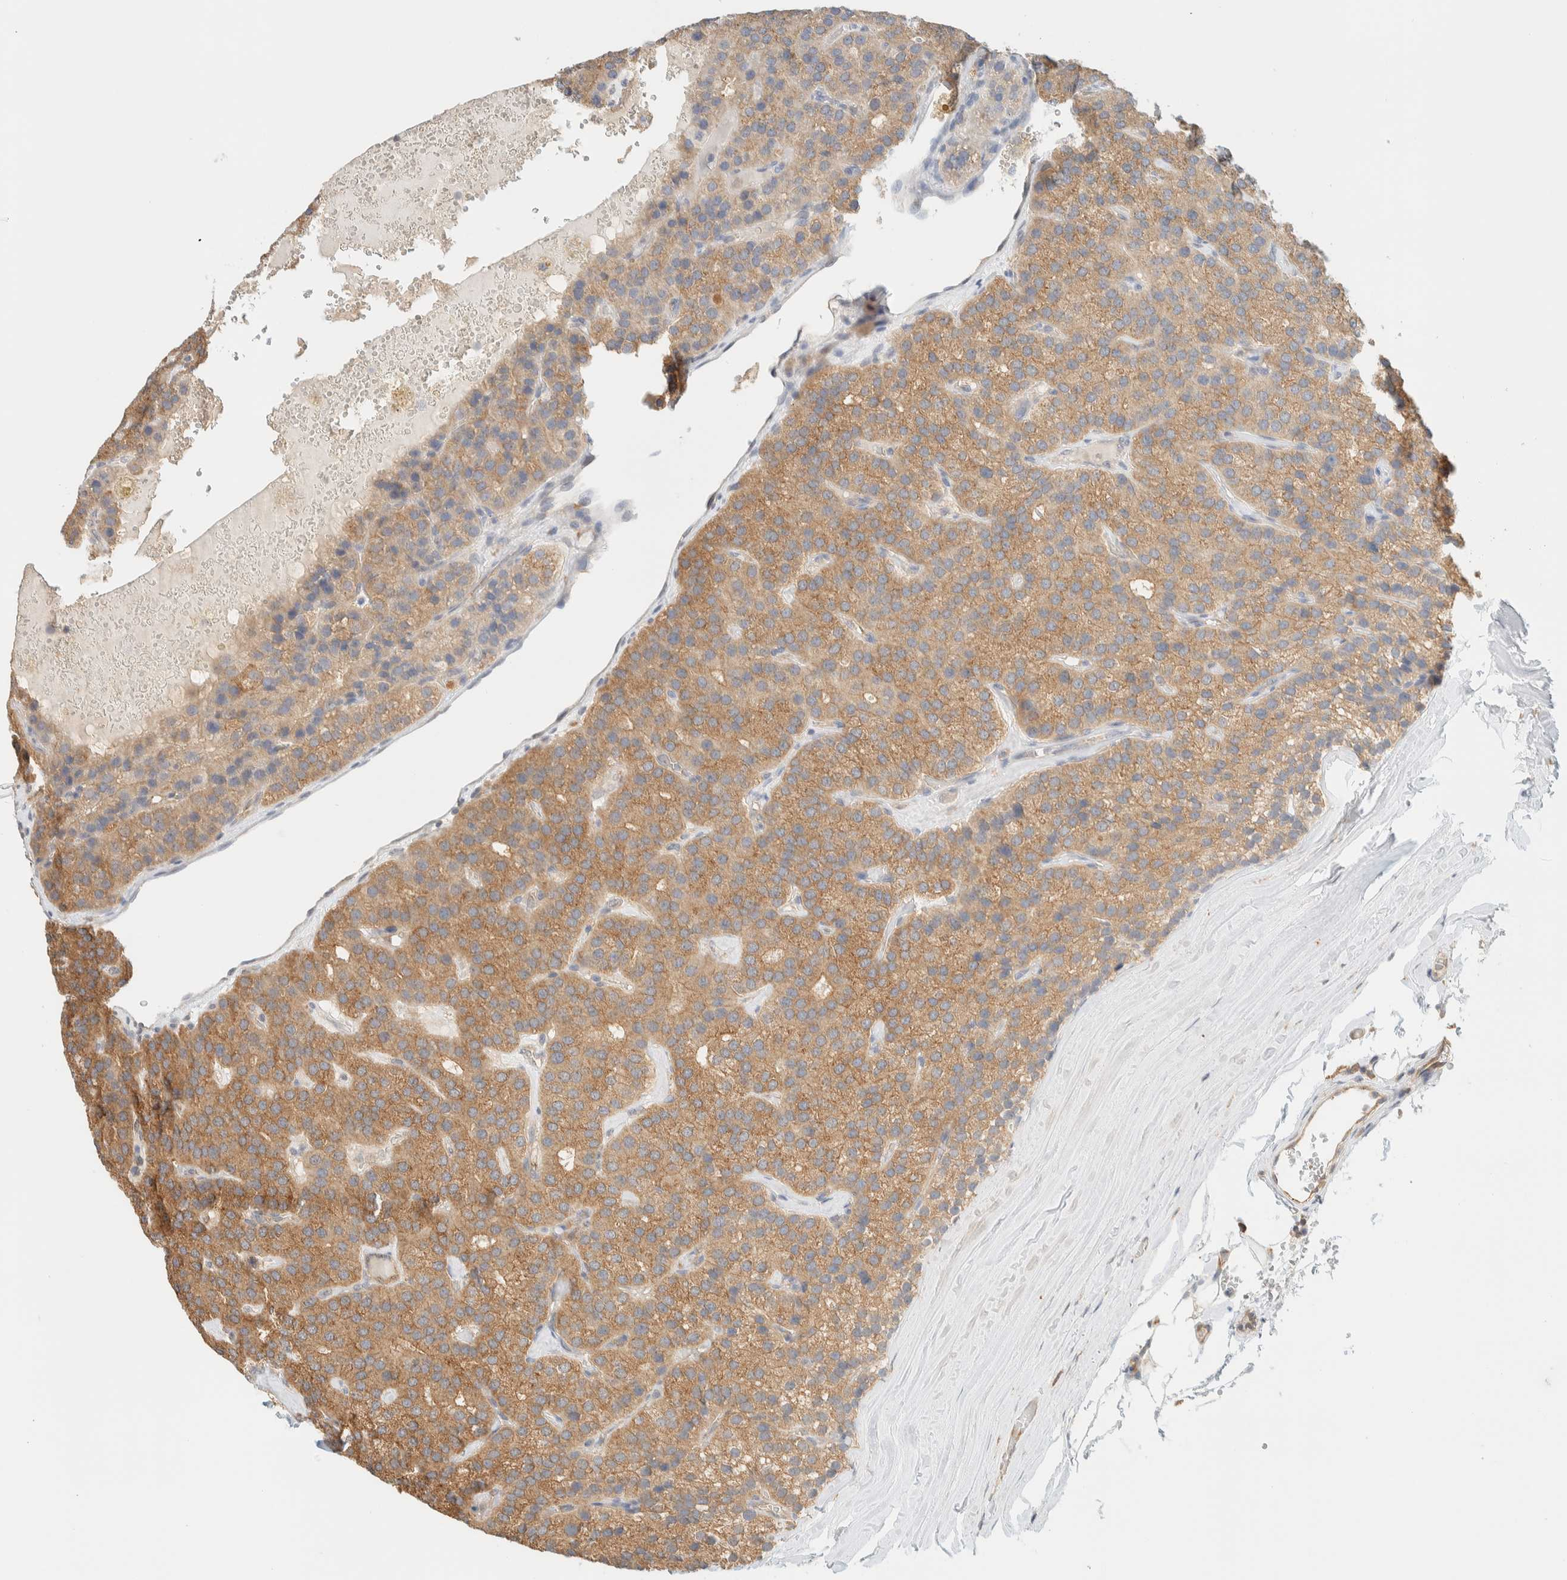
{"staining": {"intensity": "moderate", "quantity": ">75%", "location": "cytoplasmic/membranous"}, "tissue": "parathyroid gland", "cell_type": "Glandular cells", "image_type": "normal", "snomed": [{"axis": "morphology", "description": "Normal tissue, NOS"}, {"axis": "morphology", "description": "Adenoma, NOS"}, {"axis": "topography", "description": "Parathyroid gland"}], "caption": "Parathyroid gland was stained to show a protein in brown. There is medium levels of moderate cytoplasmic/membranous staining in approximately >75% of glandular cells. (Stains: DAB in brown, nuclei in blue, Microscopy: brightfield microscopy at high magnification).", "gene": "TBC1D8B", "patient": {"sex": "female", "age": 86}}